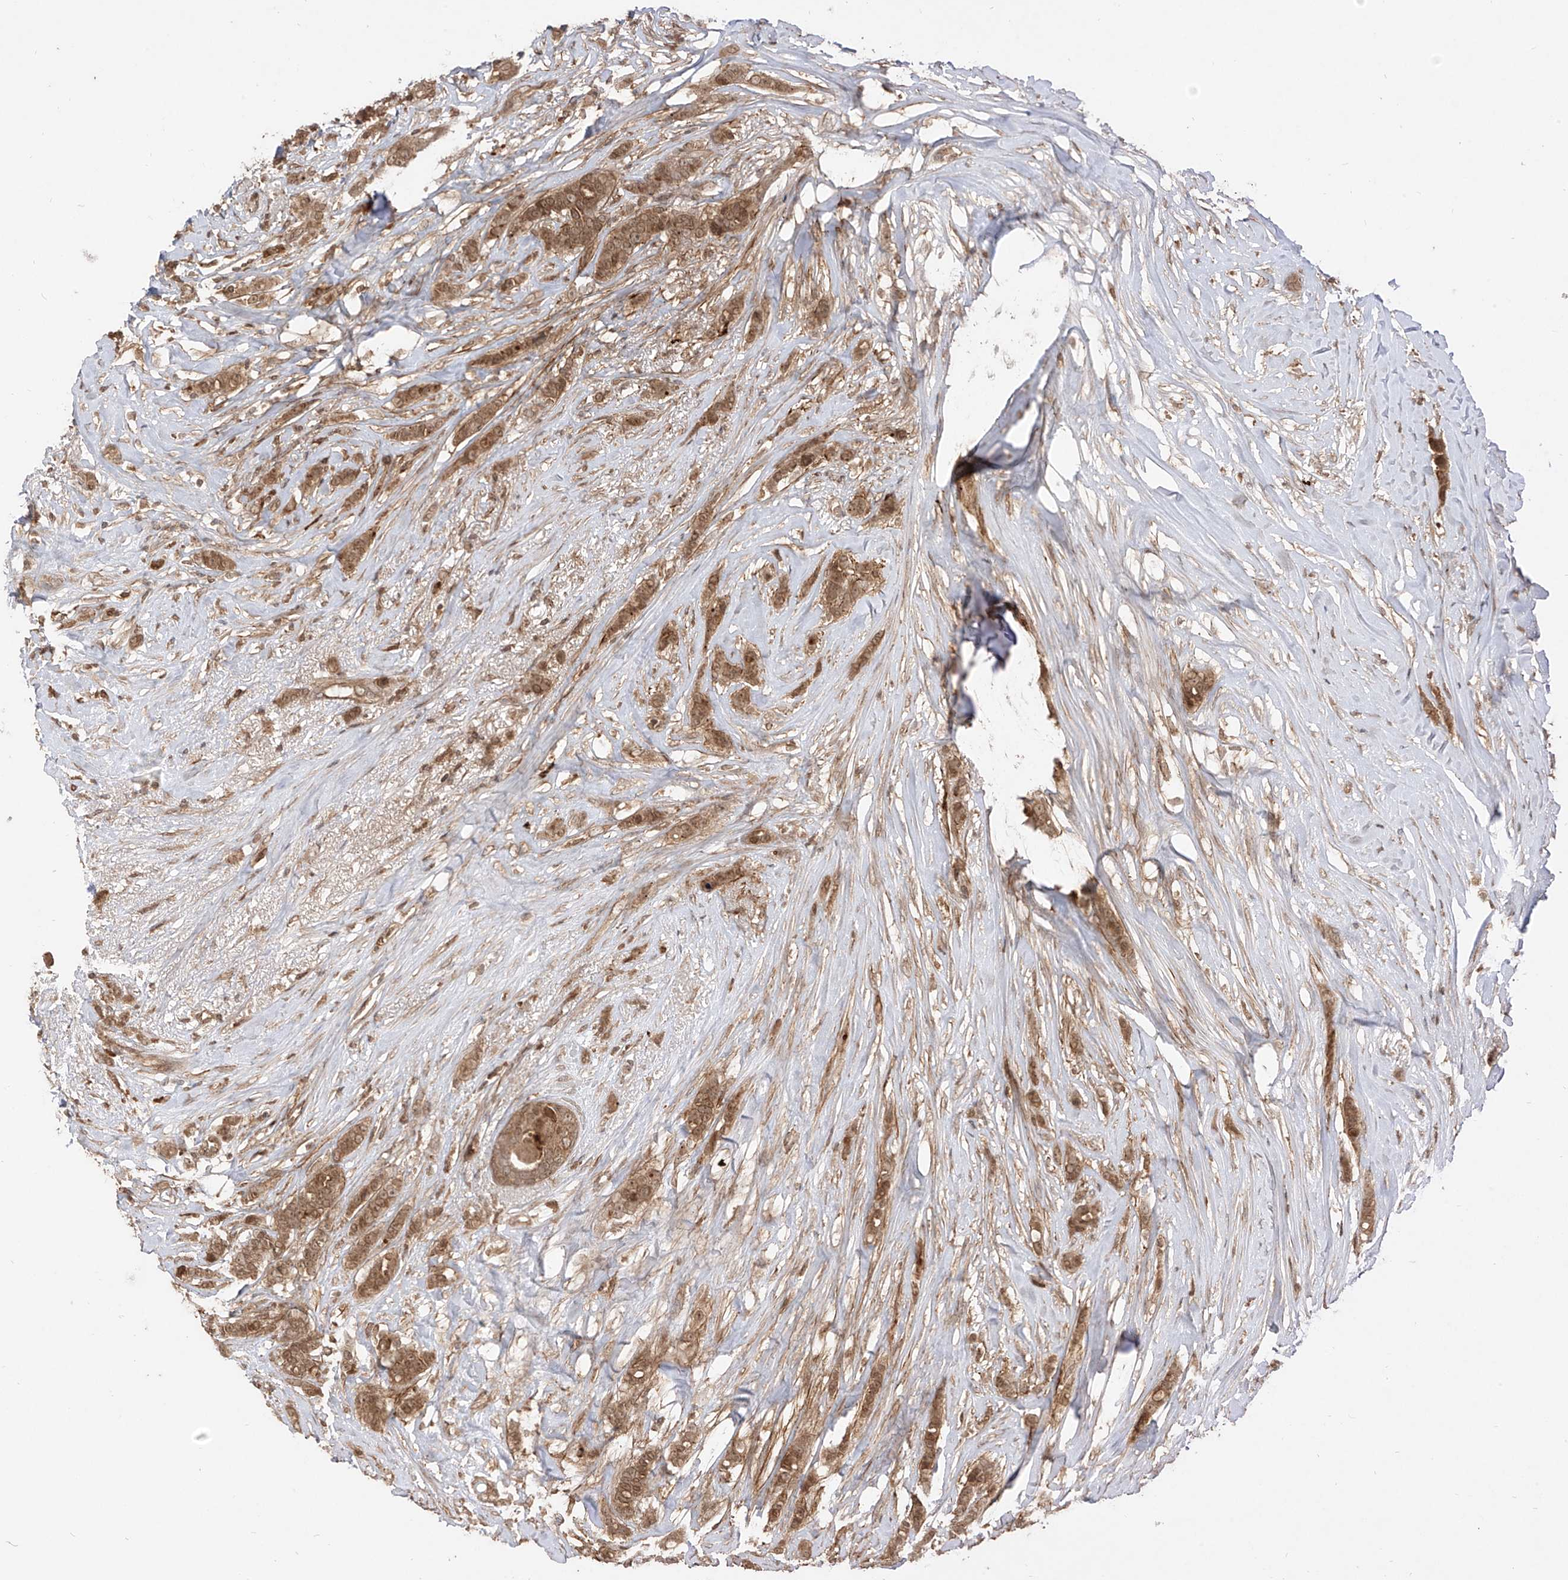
{"staining": {"intensity": "moderate", "quantity": ">75%", "location": "cytoplasmic/membranous,nuclear"}, "tissue": "breast cancer", "cell_type": "Tumor cells", "image_type": "cancer", "snomed": [{"axis": "morphology", "description": "Lobular carcinoma"}, {"axis": "topography", "description": "Breast"}], "caption": "Protein analysis of breast cancer (lobular carcinoma) tissue reveals moderate cytoplasmic/membranous and nuclear staining in about >75% of tumor cells. (brown staining indicates protein expression, while blue staining denotes nuclei).", "gene": "LCOR", "patient": {"sex": "female", "age": 51}}